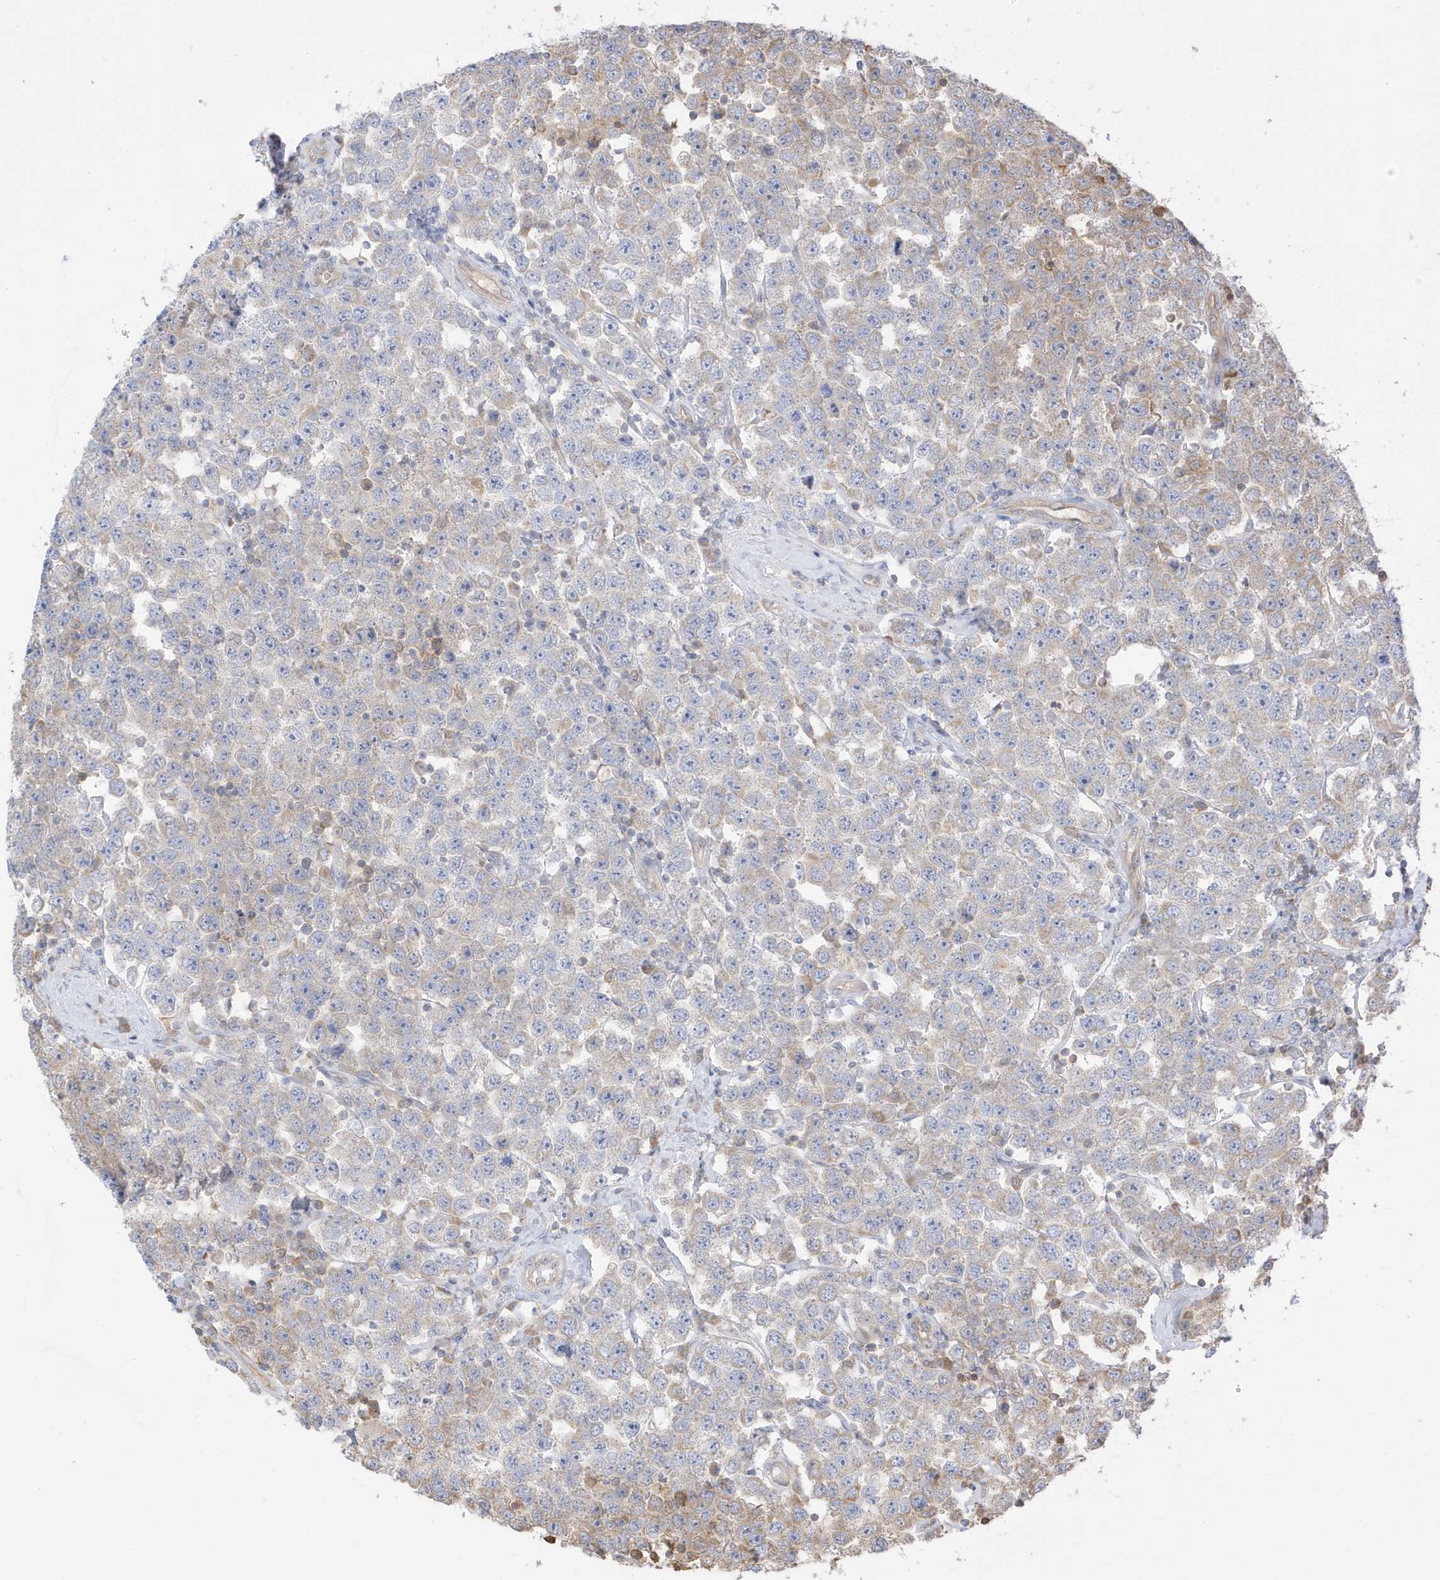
{"staining": {"intensity": "negative", "quantity": "none", "location": "none"}, "tissue": "testis cancer", "cell_type": "Tumor cells", "image_type": "cancer", "snomed": [{"axis": "morphology", "description": "Seminoma, NOS"}, {"axis": "topography", "description": "Testis"}], "caption": "The histopathology image displays no significant positivity in tumor cells of seminoma (testis). (Immunohistochemistry, brightfield microscopy, high magnification).", "gene": "AZI2", "patient": {"sex": "male", "age": 28}}